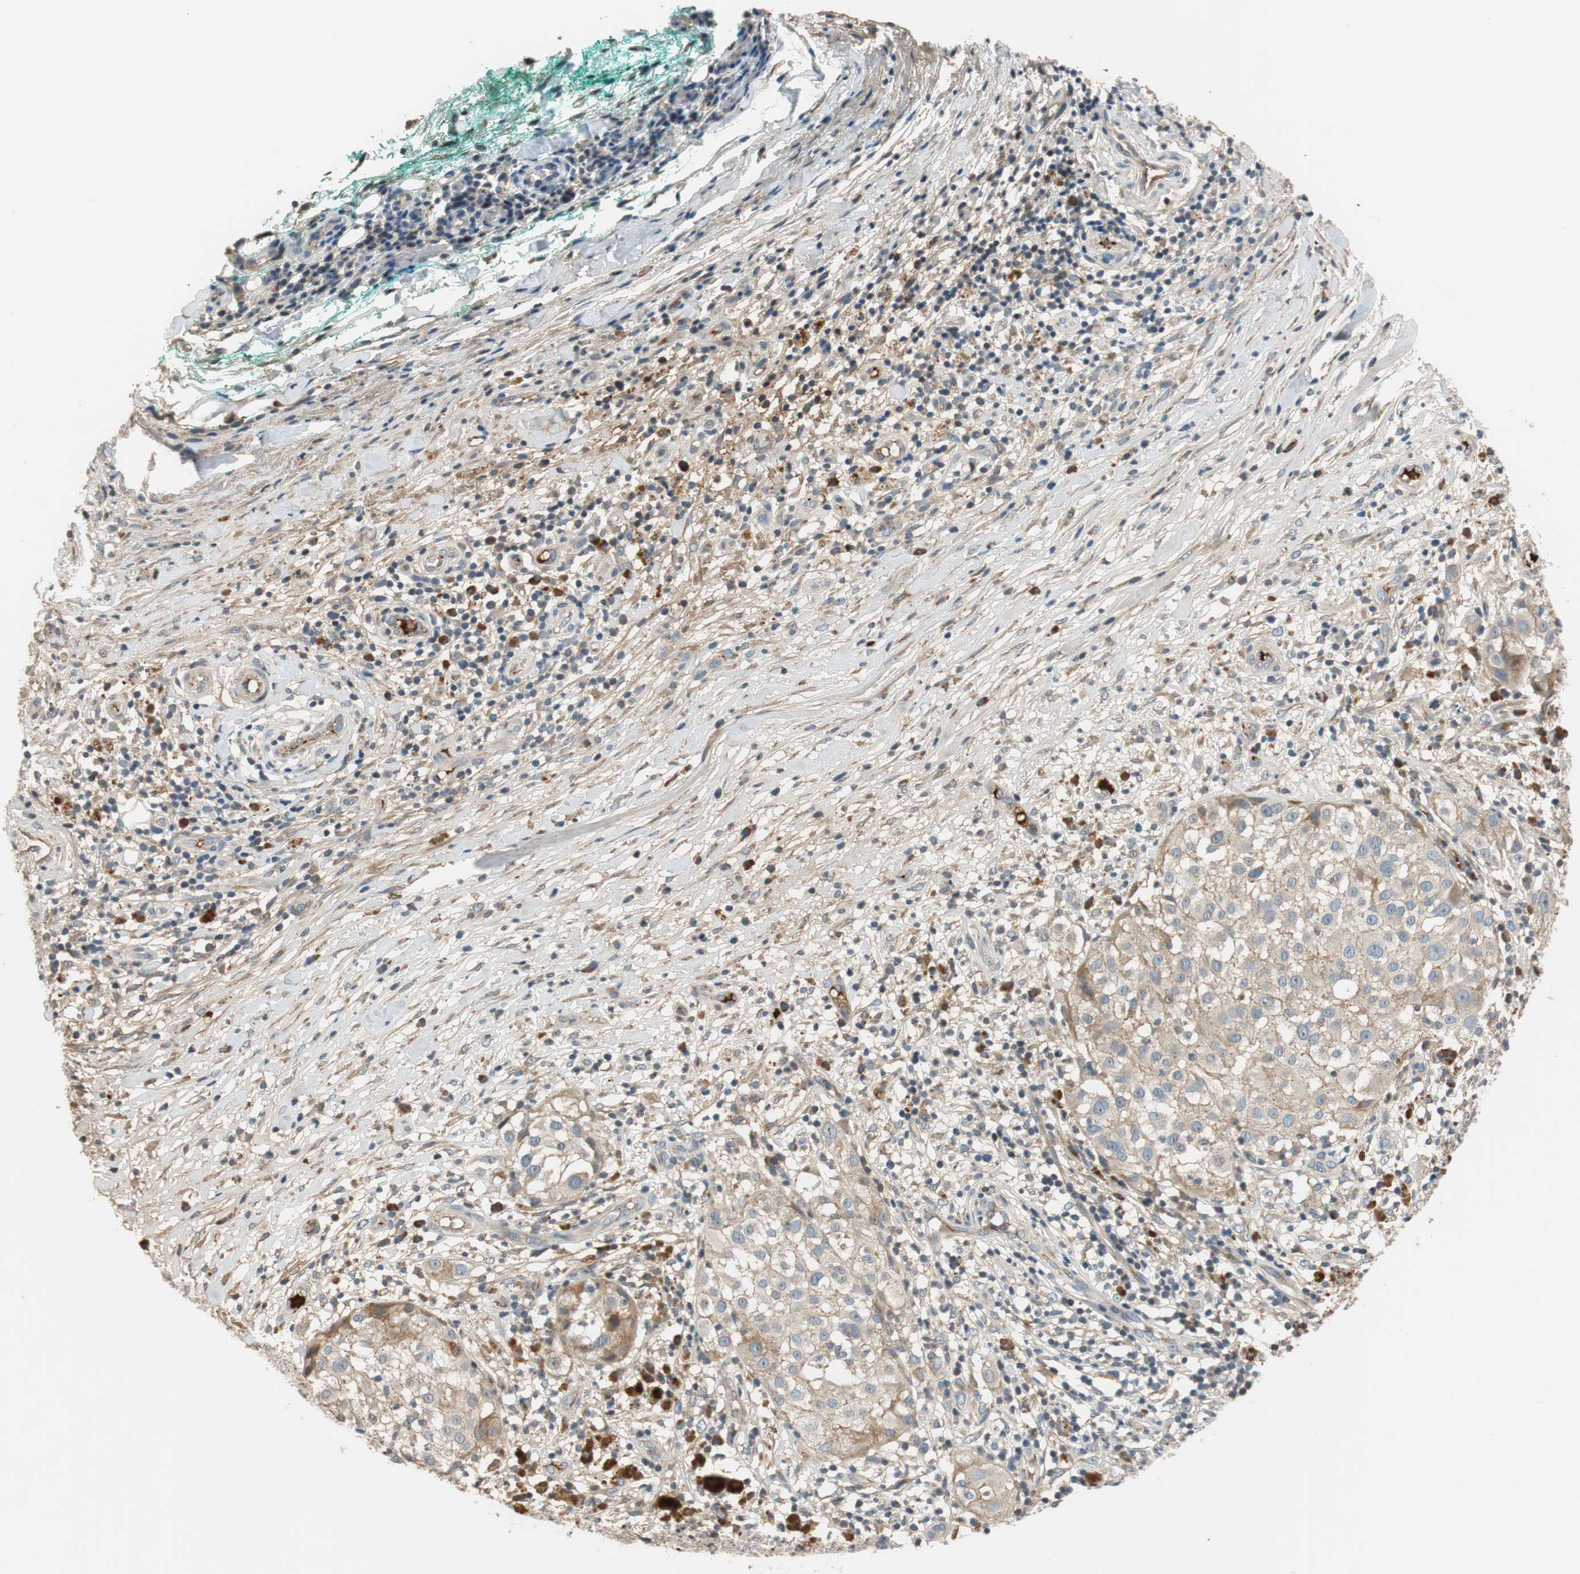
{"staining": {"intensity": "weak", "quantity": ">75%", "location": "cytoplasmic/membranous"}, "tissue": "melanoma", "cell_type": "Tumor cells", "image_type": "cancer", "snomed": [{"axis": "morphology", "description": "Necrosis, NOS"}, {"axis": "morphology", "description": "Malignant melanoma, NOS"}, {"axis": "topography", "description": "Skin"}], "caption": "Brown immunohistochemical staining in human melanoma displays weak cytoplasmic/membranous staining in about >75% of tumor cells.", "gene": "C4A", "patient": {"sex": "female", "age": 87}}